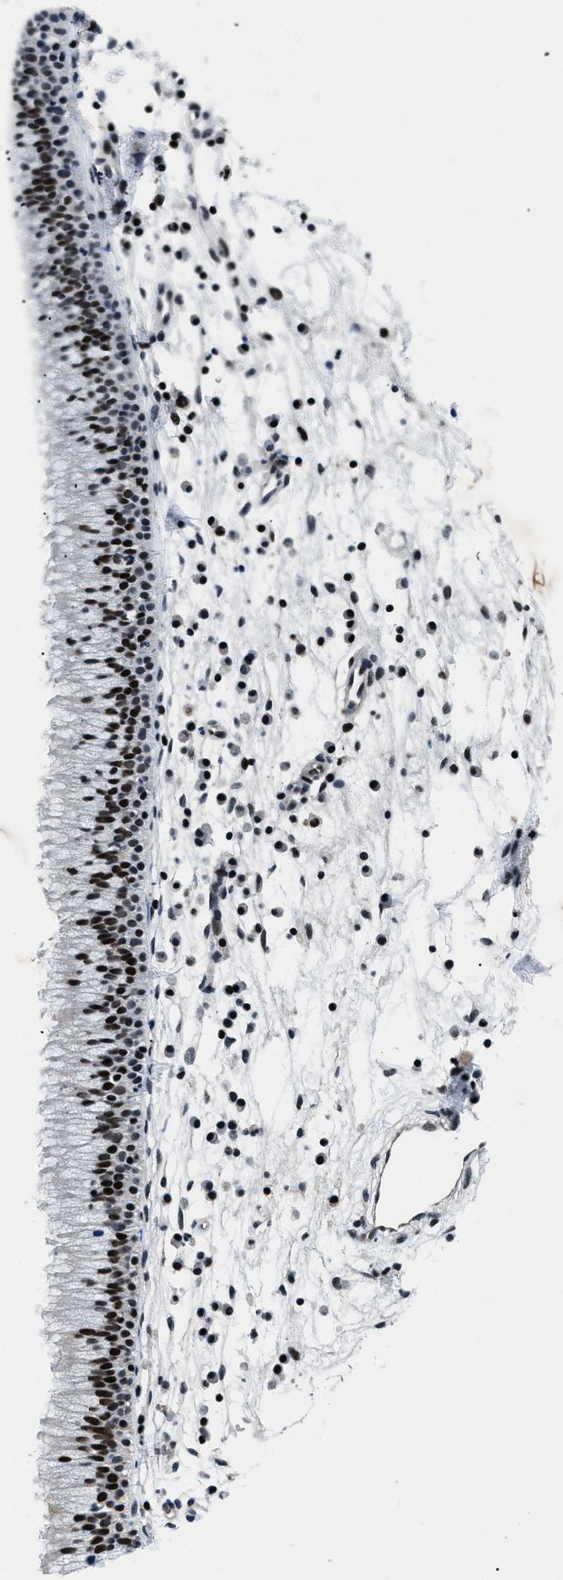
{"staining": {"intensity": "strong", "quantity": ">75%", "location": "nuclear"}, "tissue": "nasopharynx", "cell_type": "Respiratory epithelial cells", "image_type": "normal", "snomed": [{"axis": "morphology", "description": "Normal tissue, NOS"}, {"axis": "topography", "description": "Nasopharynx"}], "caption": "Respiratory epithelial cells display high levels of strong nuclear expression in approximately >75% of cells in benign nasopharynx. The protein of interest is stained brown, and the nuclei are stained in blue (DAB (3,3'-diaminobenzidine) IHC with brightfield microscopy, high magnification).", "gene": "SMARCB1", "patient": {"sex": "male", "age": 21}}